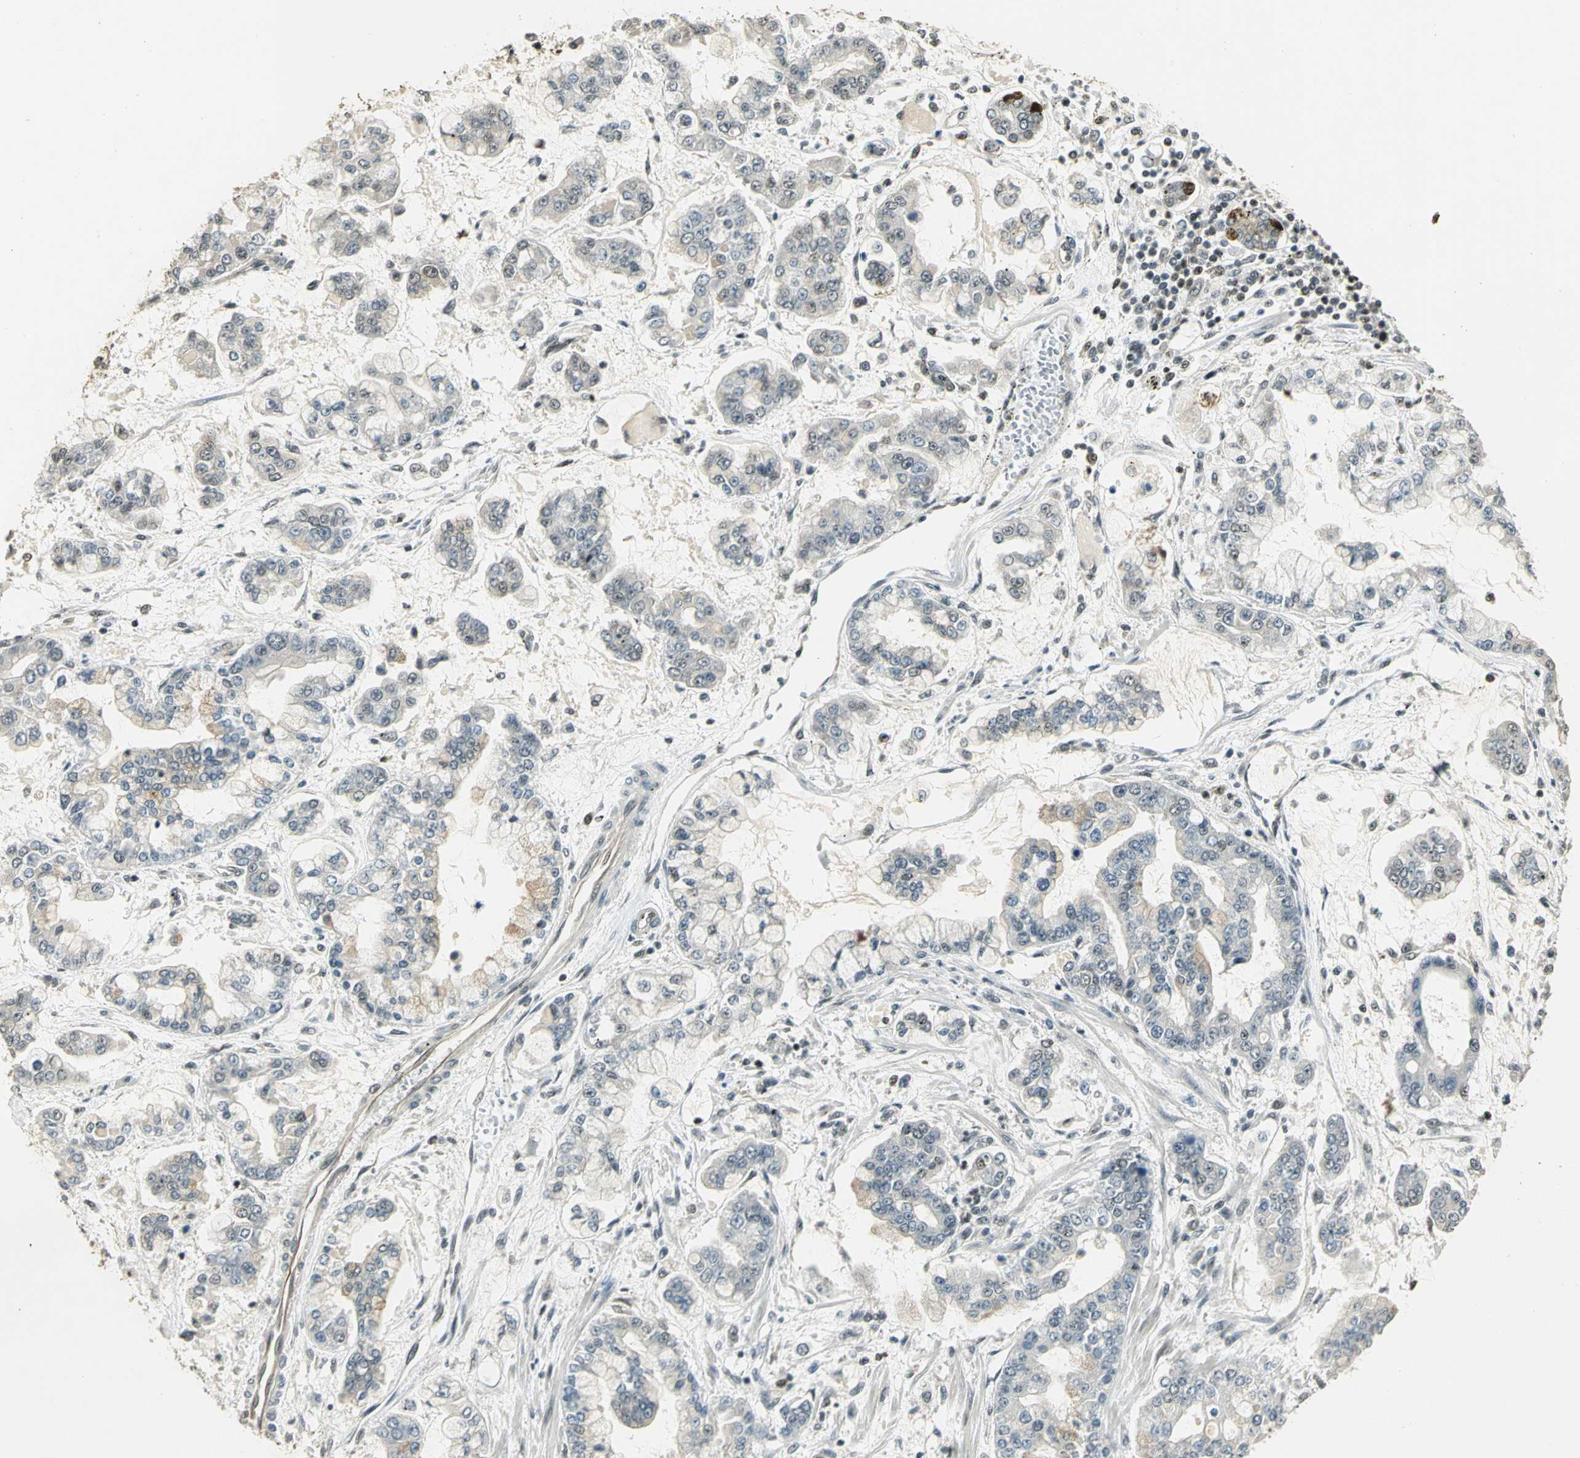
{"staining": {"intensity": "weak", "quantity": "25%-75%", "location": "nuclear"}, "tissue": "stomach cancer", "cell_type": "Tumor cells", "image_type": "cancer", "snomed": [{"axis": "morphology", "description": "Normal tissue, NOS"}, {"axis": "morphology", "description": "Adenocarcinoma, NOS"}, {"axis": "topography", "description": "Stomach, upper"}, {"axis": "topography", "description": "Stomach"}], "caption": "About 25%-75% of tumor cells in human stomach adenocarcinoma demonstrate weak nuclear protein positivity as visualized by brown immunohistochemical staining.", "gene": "ELF1", "patient": {"sex": "male", "age": 76}}